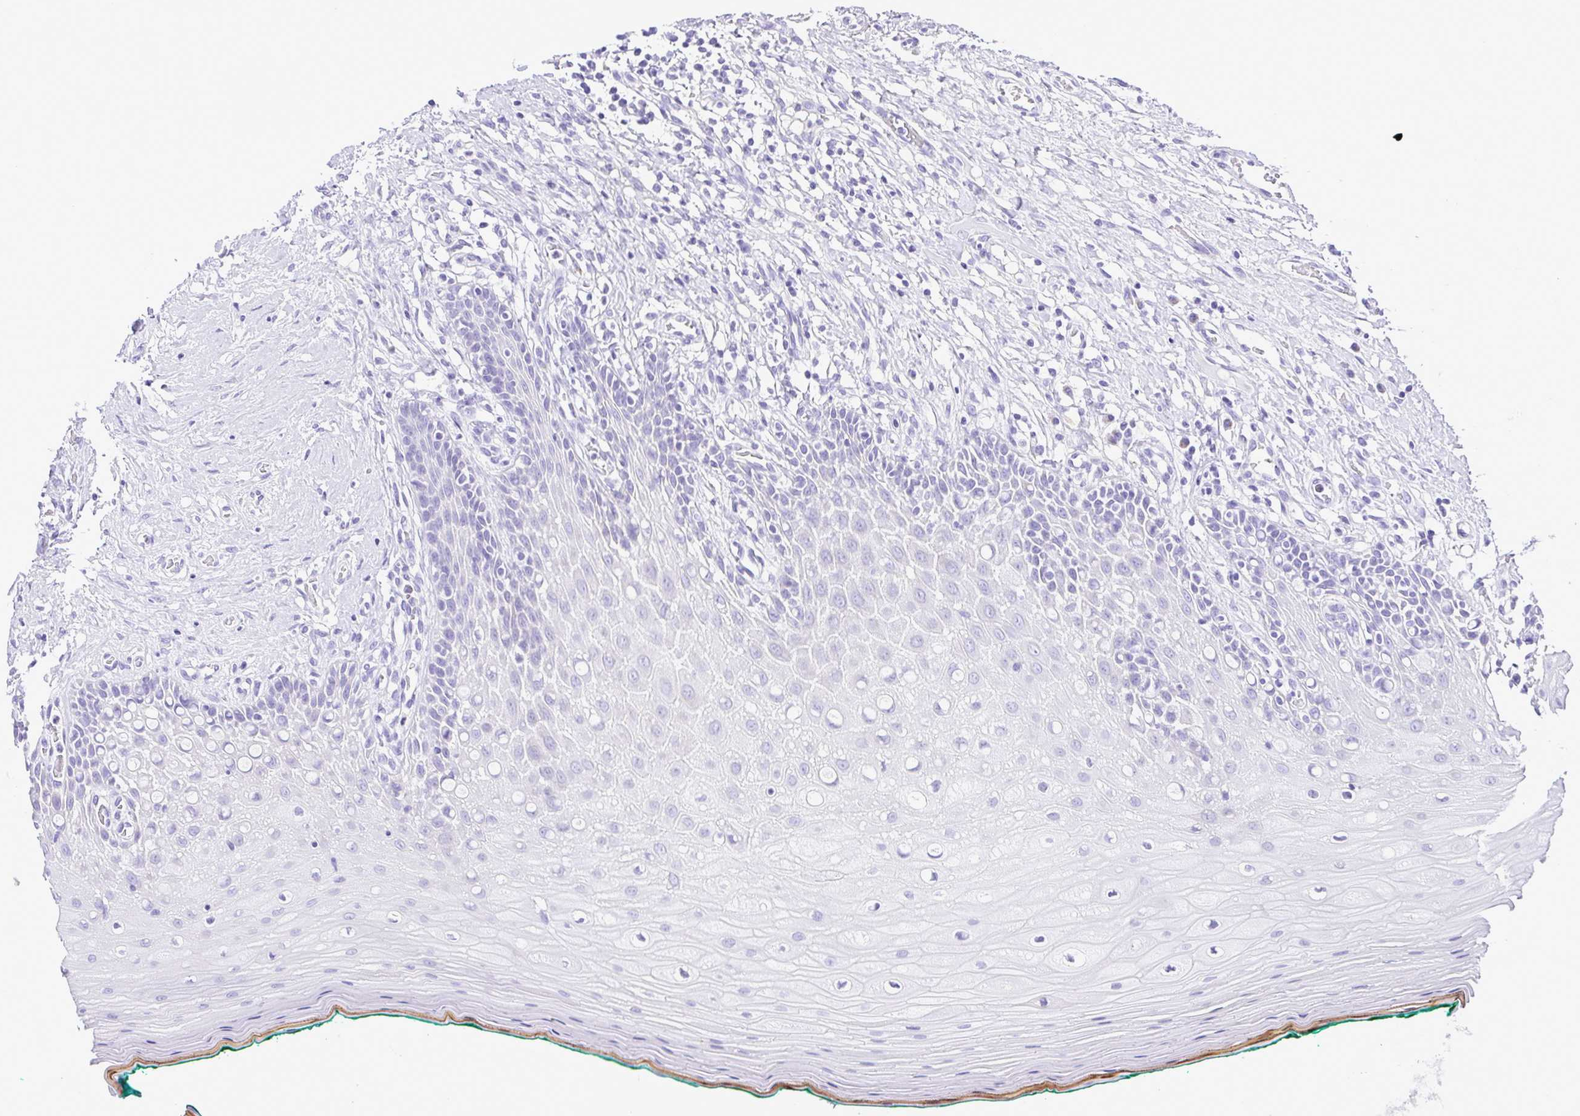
{"staining": {"intensity": "negative", "quantity": "none", "location": "none"}, "tissue": "oral mucosa", "cell_type": "Squamous epithelial cells", "image_type": "normal", "snomed": [{"axis": "morphology", "description": "Normal tissue, NOS"}, {"axis": "topography", "description": "Oral tissue"}], "caption": "An image of human oral mucosa is negative for staining in squamous epithelial cells.", "gene": "SYT1", "patient": {"sex": "female", "age": 83}}